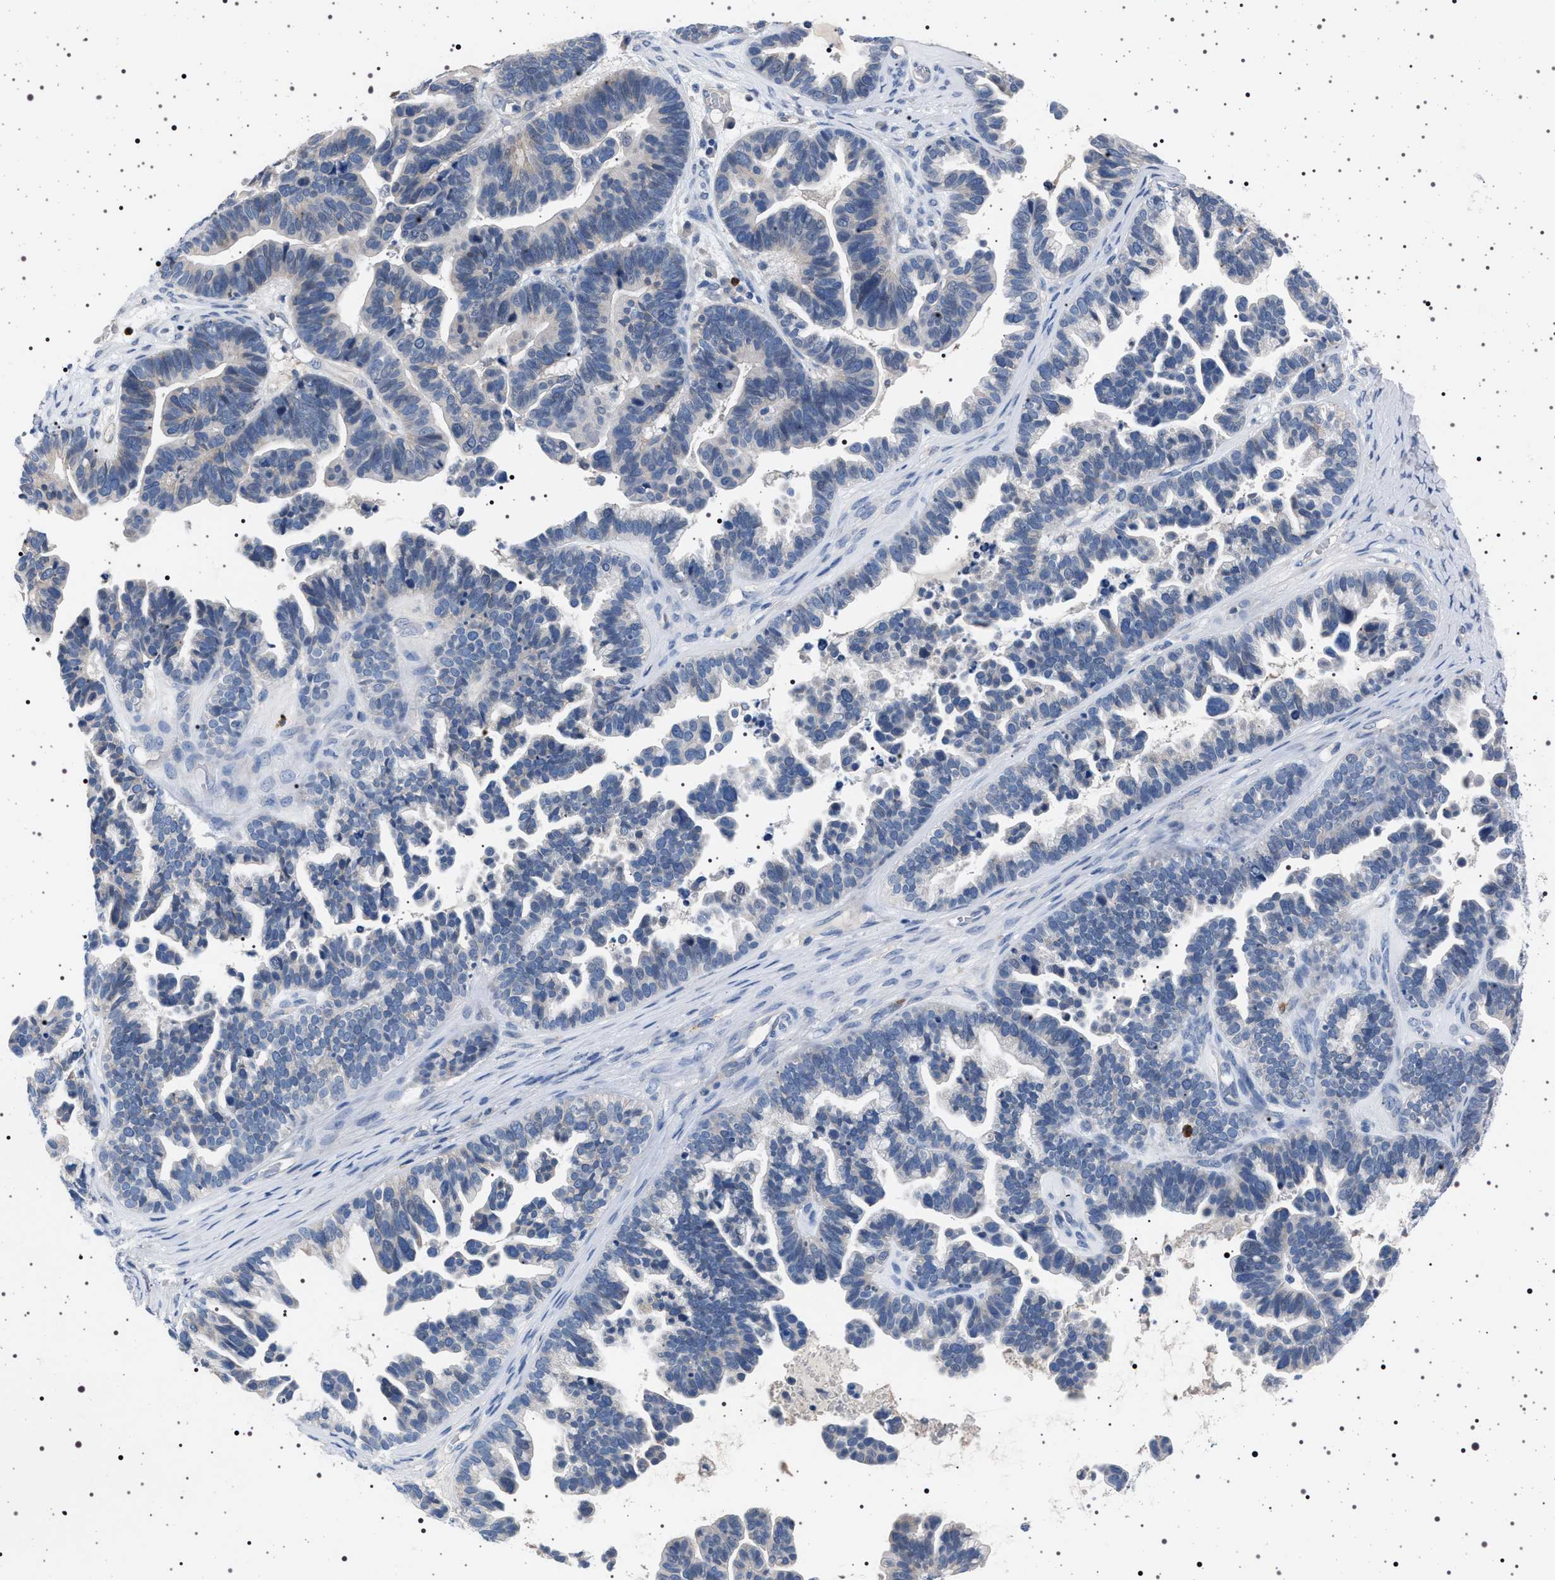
{"staining": {"intensity": "negative", "quantity": "none", "location": "none"}, "tissue": "ovarian cancer", "cell_type": "Tumor cells", "image_type": "cancer", "snomed": [{"axis": "morphology", "description": "Cystadenocarcinoma, serous, NOS"}, {"axis": "topography", "description": "Ovary"}], "caption": "Protein analysis of serous cystadenocarcinoma (ovarian) exhibits no significant staining in tumor cells.", "gene": "NAT9", "patient": {"sex": "female", "age": 56}}